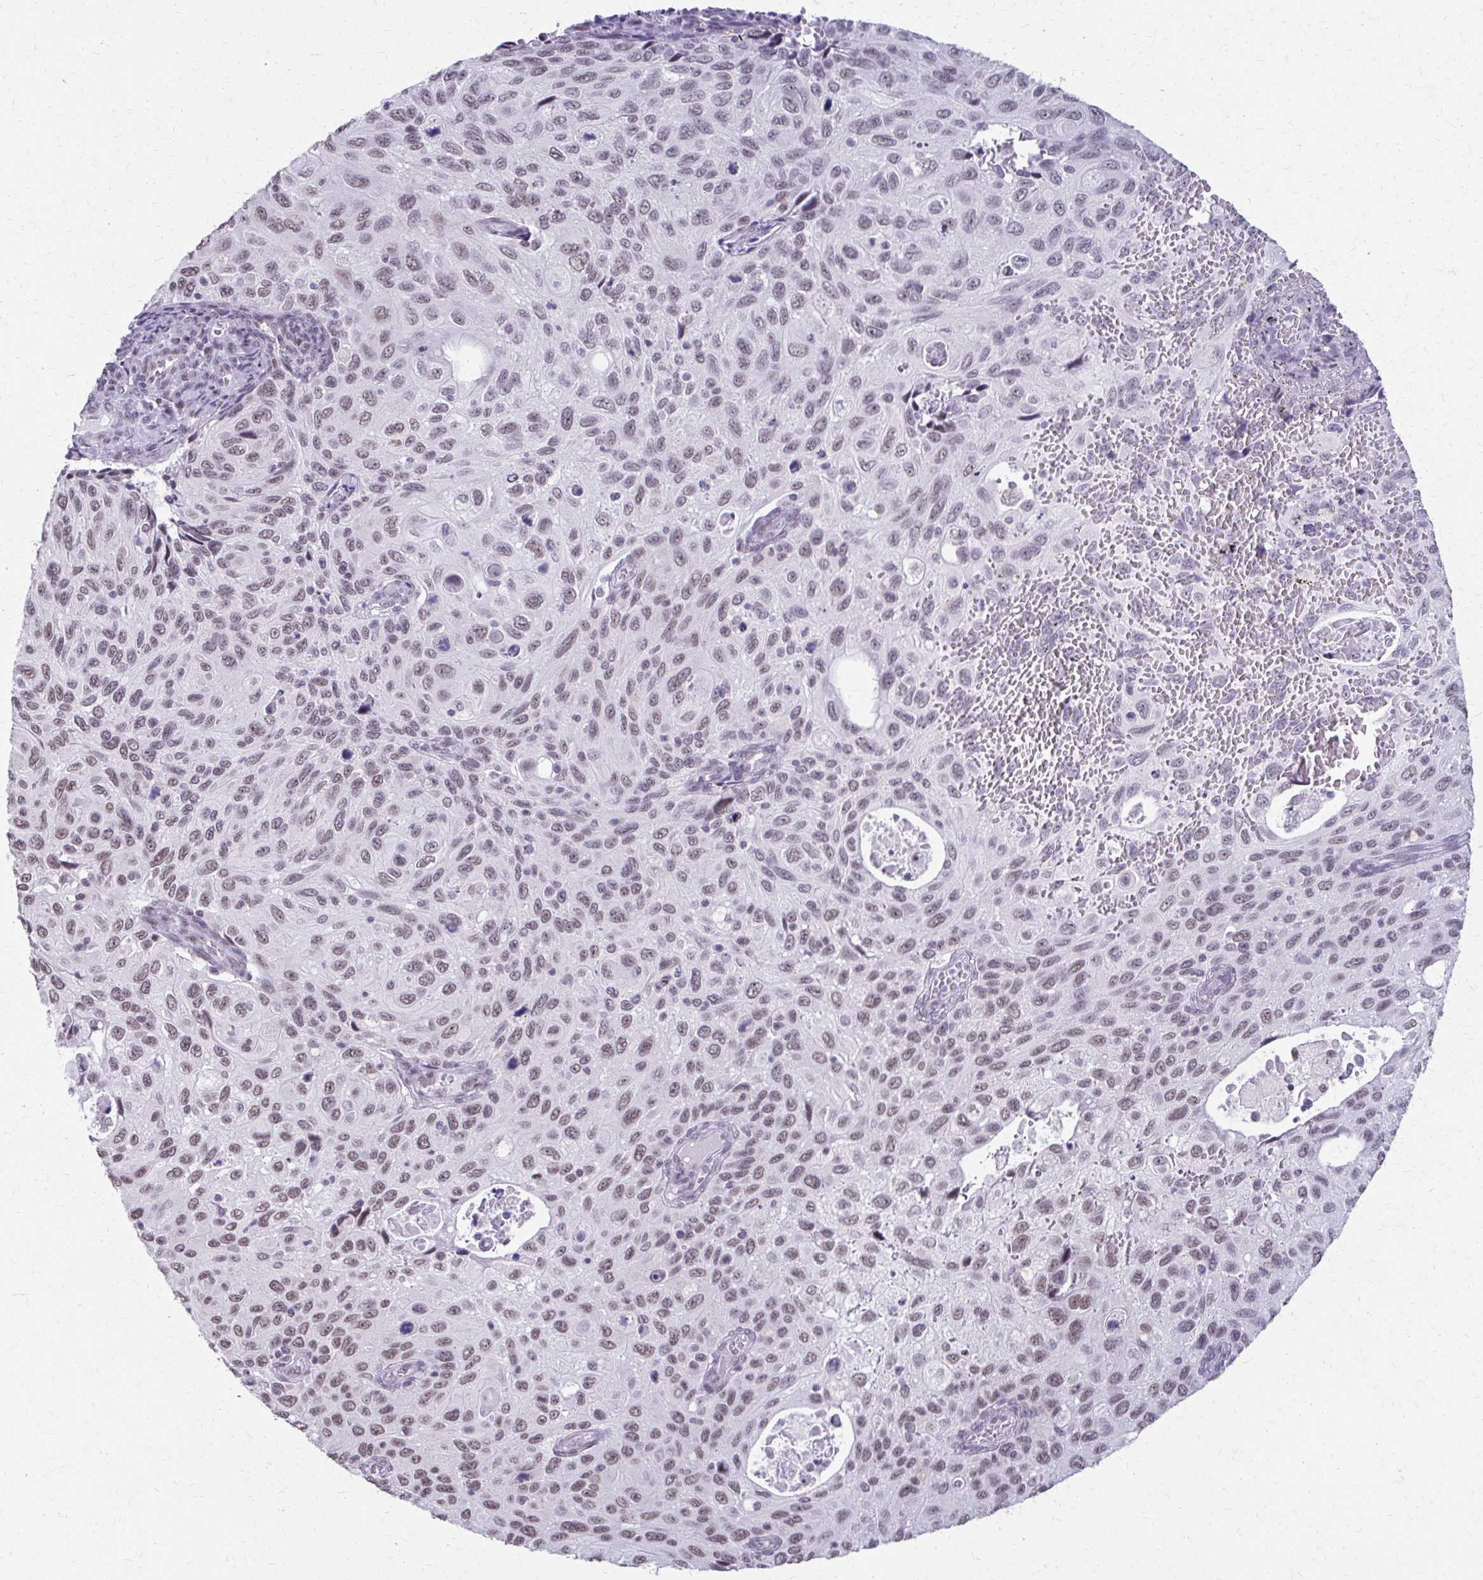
{"staining": {"intensity": "weak", "quantity": "25%-75%", "location": "nuclear"}, "tissue": "cervical cancer", "cell_type": "Tumor cells", "image_type": "cancer", "snomed": [{"axis": "morphology", "description": "Squamous cell carcinoma, NOS"}, {"axis": "topography", "description": "Cervix"}], "caption": "Squamous cell carcinoma (cervical) was stained to show a protein in brown. There is low levels of weak nuclear staining in about 25%-75% of tumor cells.", "gene": "SS18", "patient": {"sex": "female", "age": 70}}